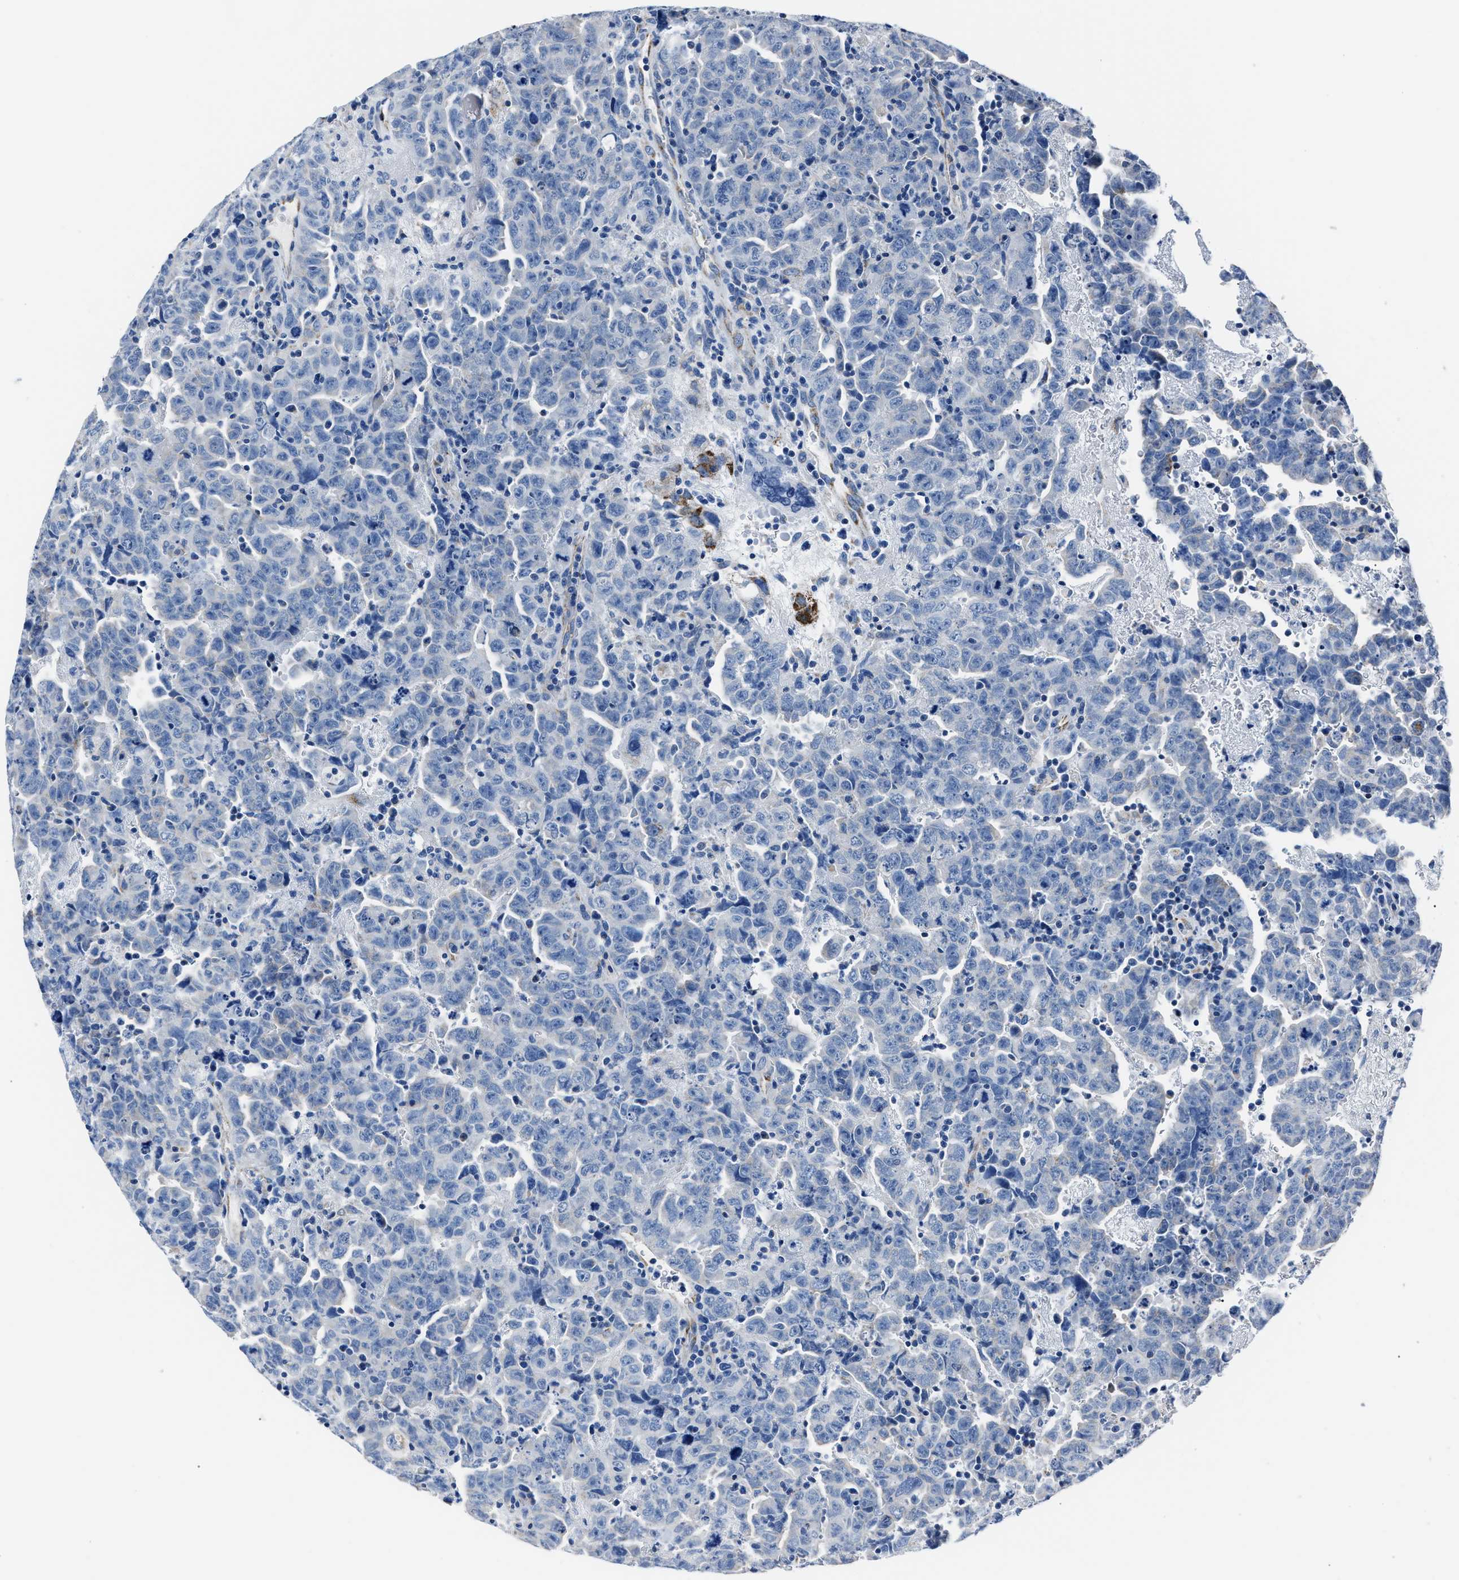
{"staining": {"intensity": "negative", "quantity": "none", "location": "none"}, "tissue": "testis cancer", "cell_type": "Tumor cells", "image_type": "cancer", "snomed": [{"axis": "morphology", "description": "Carcinoma, Embryonal, NOS"}, {"axis": "topography", "description": "Testis"}], "caption": "DAB (3,3'-diaminobenzidine) immunohistochemical staining of testis embryonal carcinoma demonstrates no significant expression in tumor cells.", "gene": "AMACR", "patient": {"sex": "male", "age": 28}}